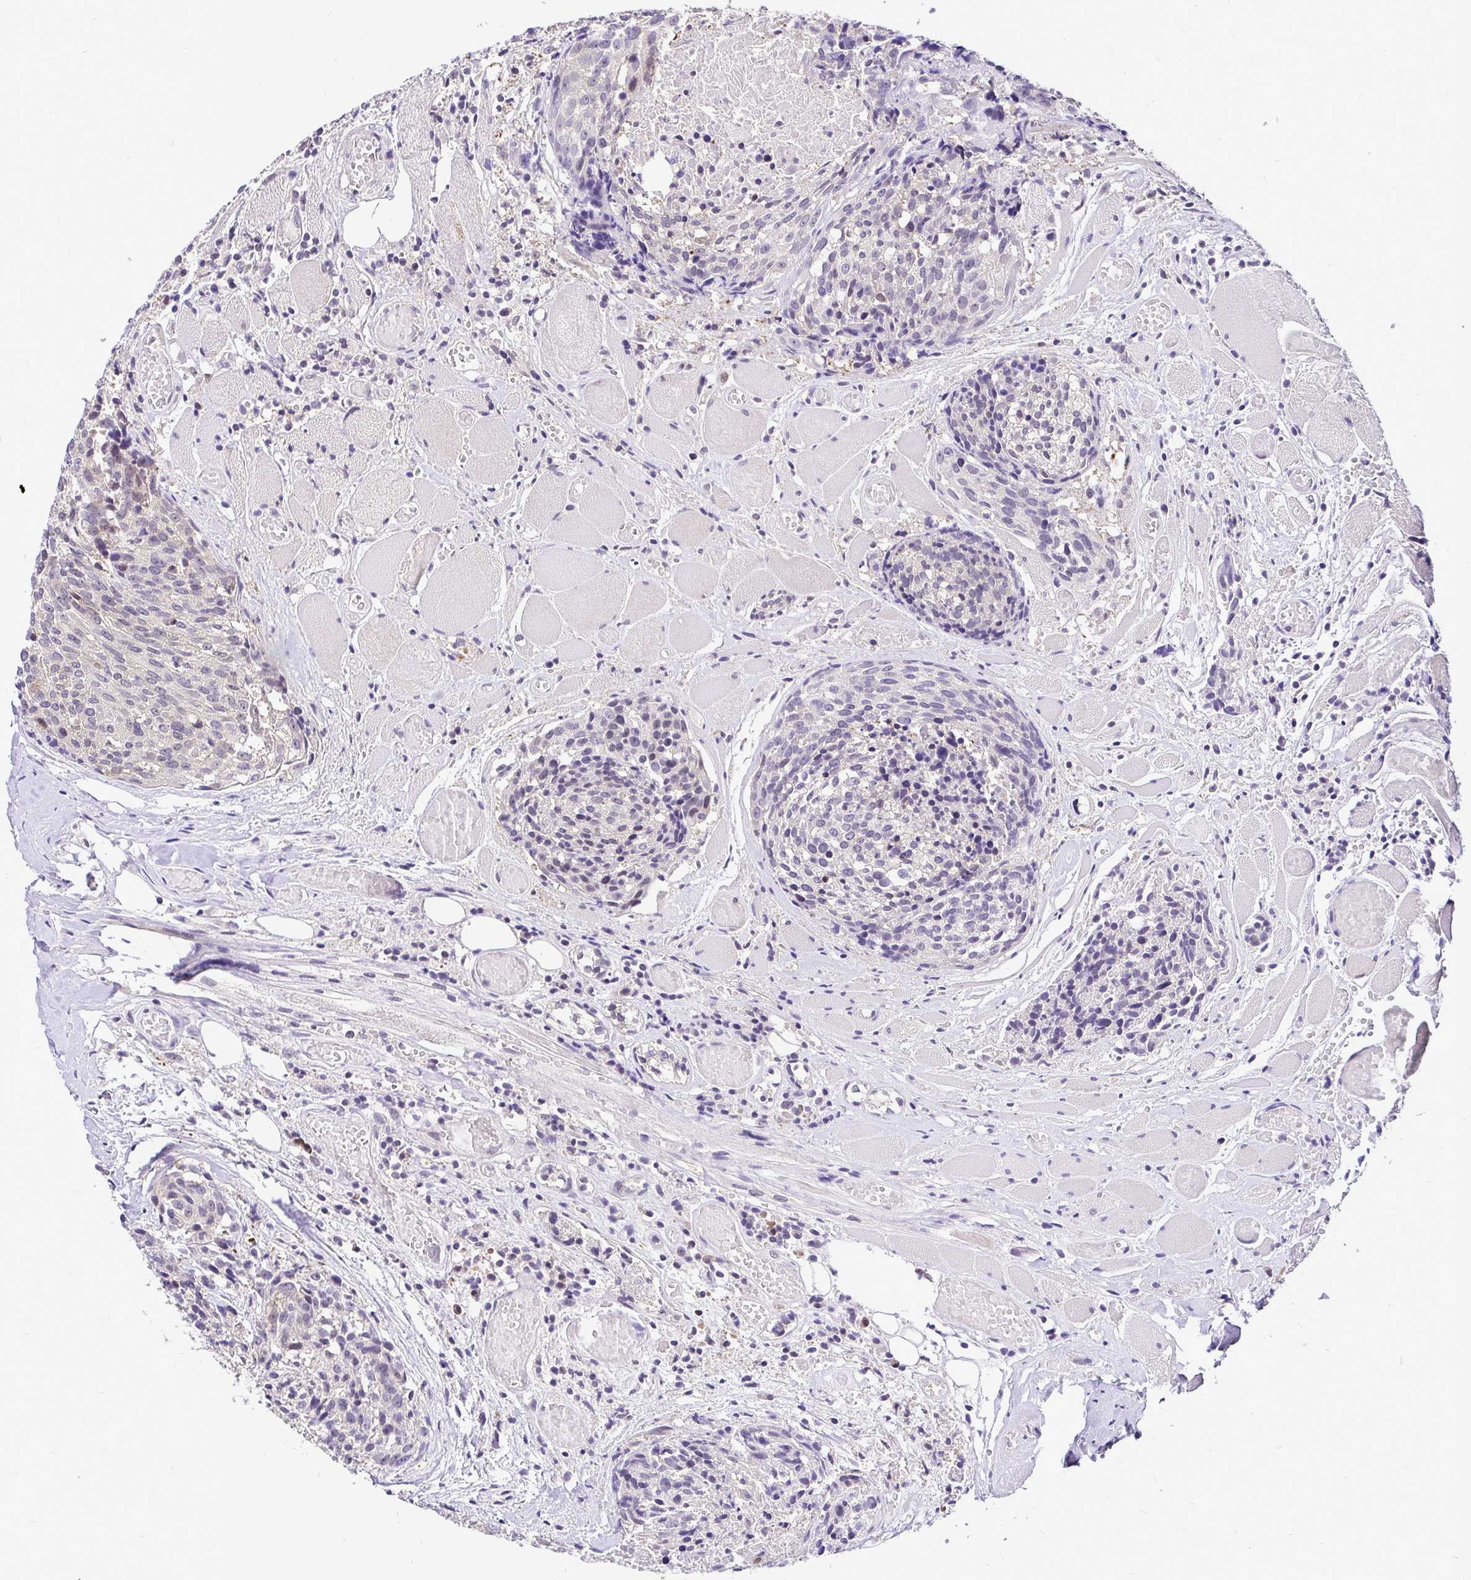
{"staining": {"intensity": "weak", "quantity": "25%-75%", "location": "cytoplasmic/membranous"}, "tissue": "head and neck cancer", "cell_type": "Tumor cells", "image_type": "cancer", "snomed": [{"axis": "morphology", "description": "Squamous cell carcinoma, NOS"}, {"axis": "topography", "description": "Oral tissue"}, {"axis": "topography", "description": "Head-Neck"}], "caption": "IHC photomicrograph of neoplastic tissue: human head and neck cancer (squamous cell carcinoma) stained using immunohistochemistry (IHC) exhibits low levels of weak protein expression localized specifically in the cytoplasmic/membranous of tumor cells, appearing as a cytoplasmic/membranous brown color.", "gene": "UBE2M", "patient": {"sex": "male", "age": 64}}